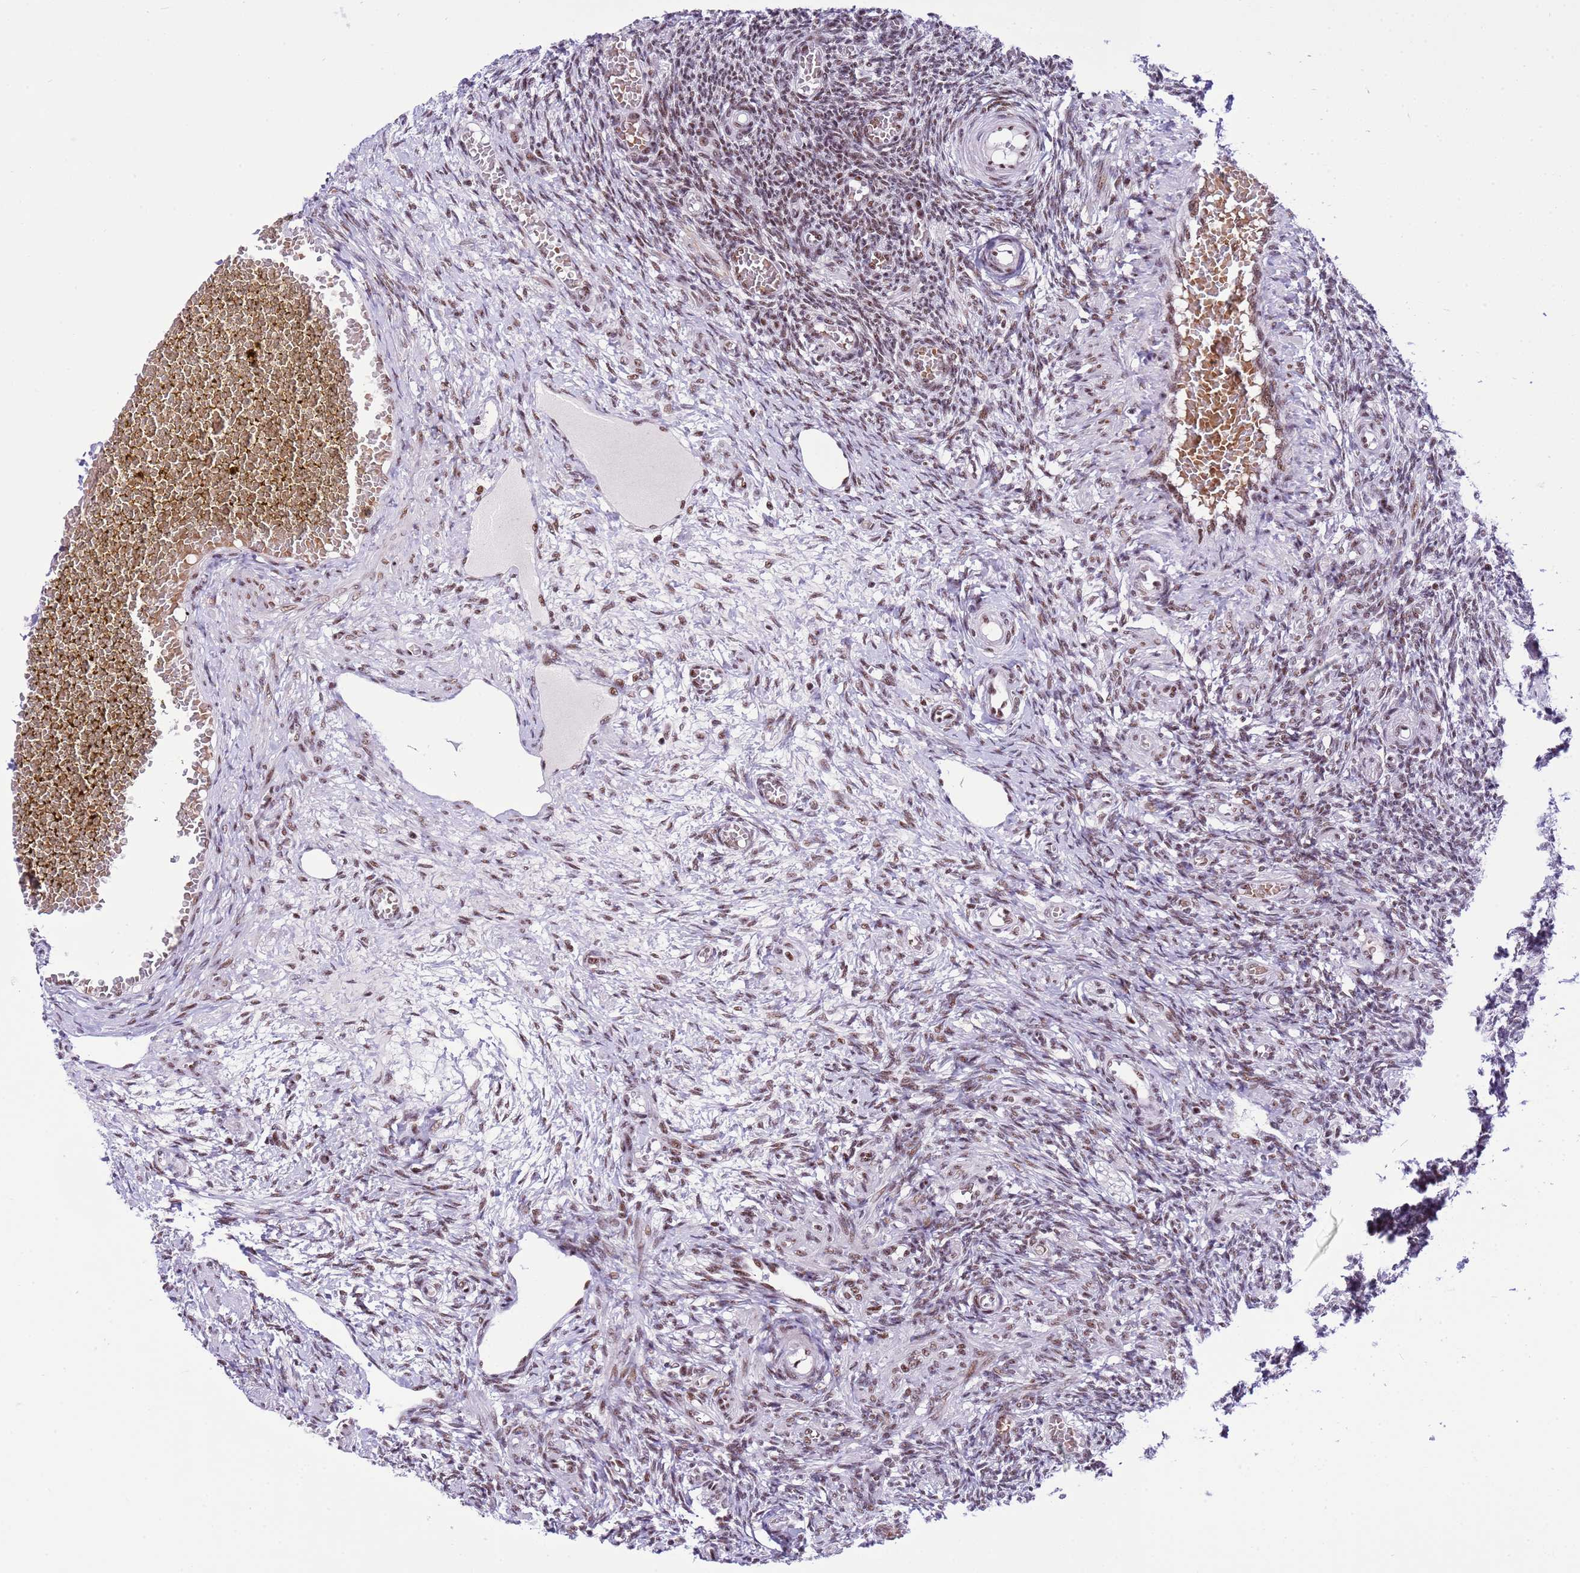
{"staining": {"intensity": "strong", "quantity": ">75%", "location": "nuclear"}, "tissue": "ovary", "cell_type": "Ovarian stroma cells", "image_type": "normal", "snomed": [{"axis": "morphology", "description": "Normal tissue, NOS"}, {"axis": "topography", "description": "Ovary"}], "caption": "About >75% of ovarian stroma cells in normal ovary demonstrate strong nuclear protein expression as visualized by brown immunohistochemical staining.", "gene": "THOC2", "patient": {"sex": "female", "age": 27}}